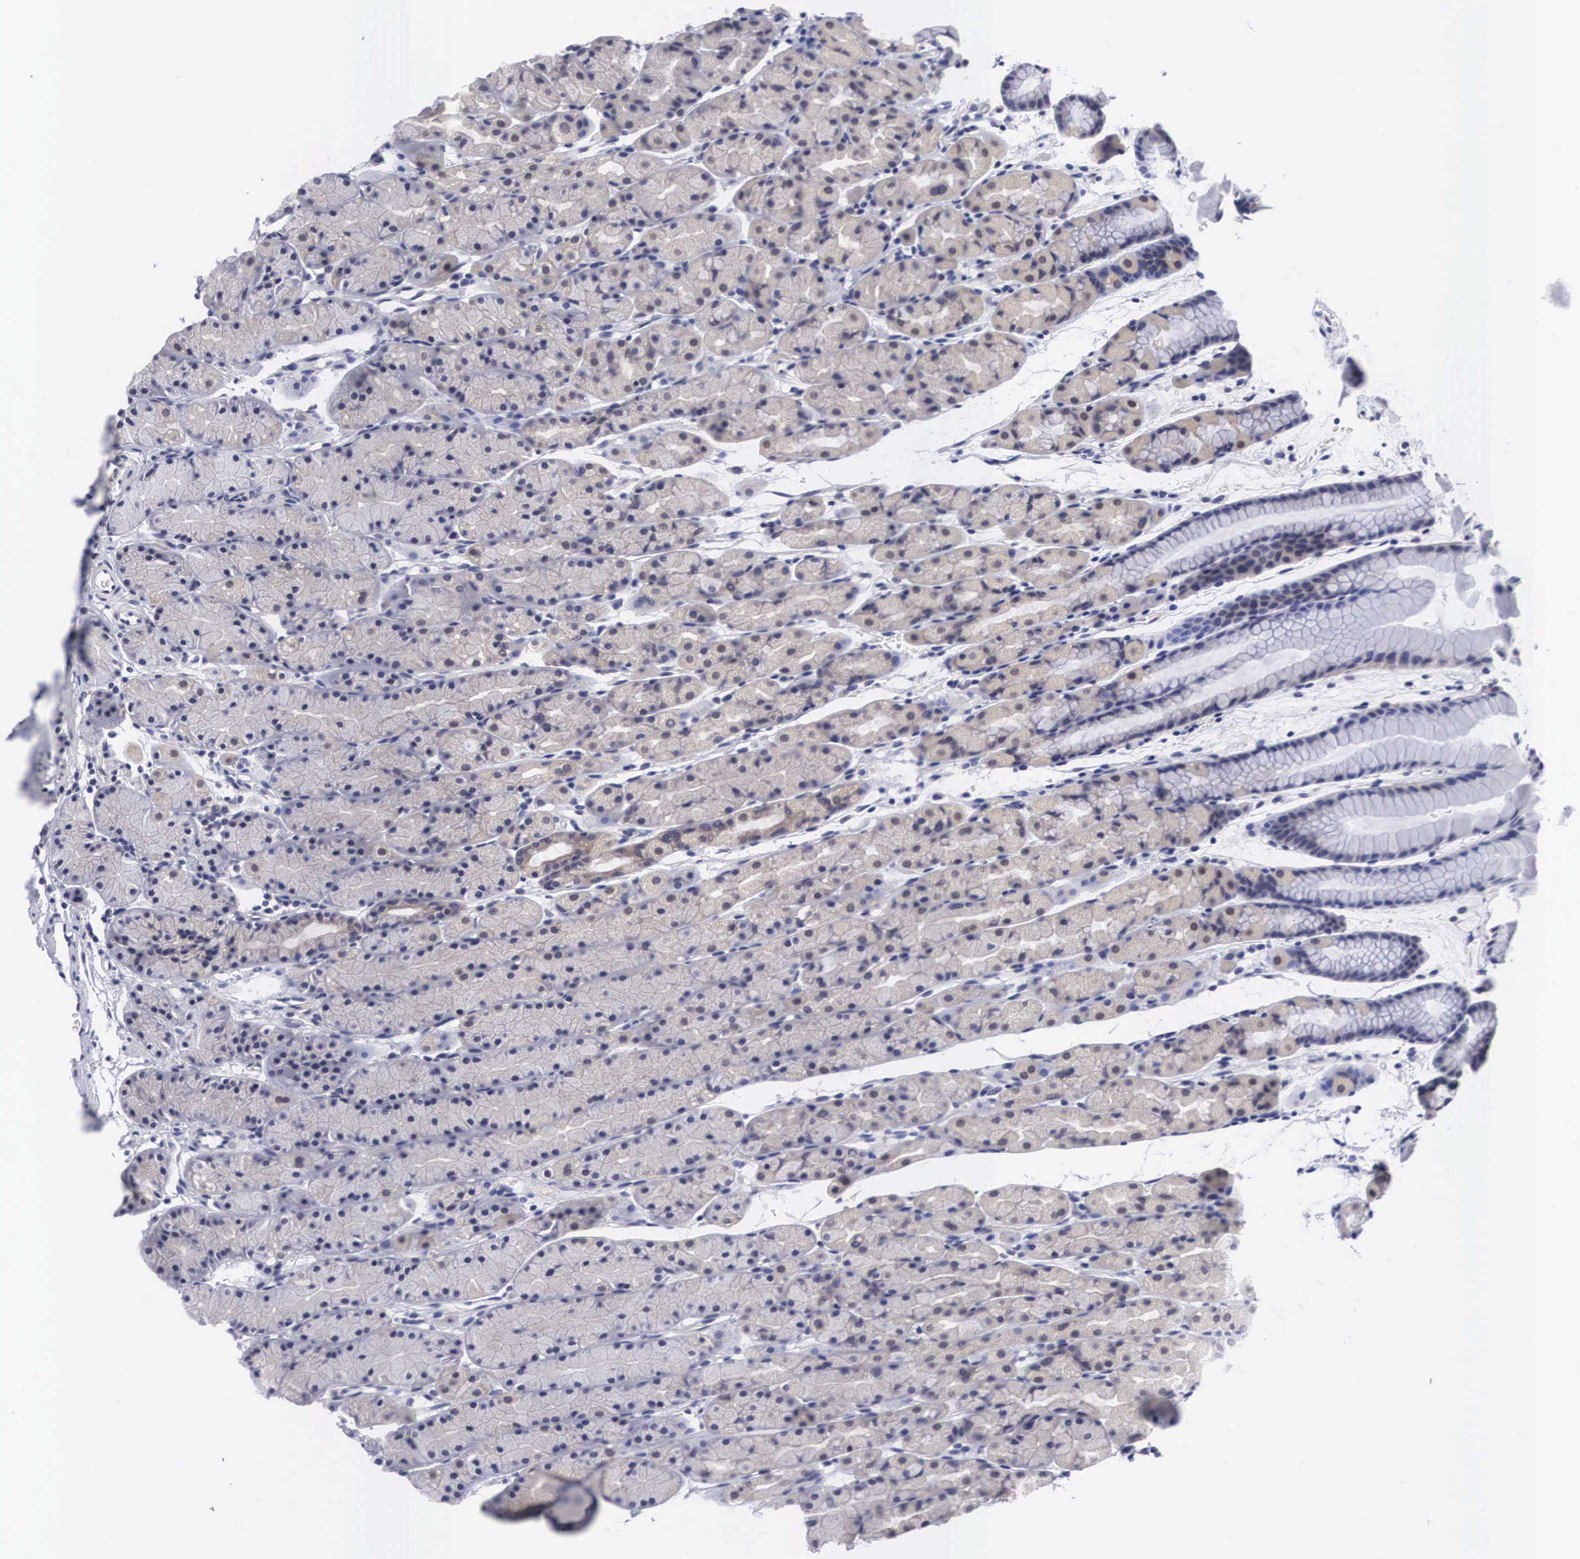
{"staining": {"intensity": "weak", "quantity": "25%-75%", "location": "cytoplasmic/membranous"}, "tissue": "stomach", "cell_type": "Glandular cells", "image_type": "normal", "snomed": [{"axis": "morphology", "description": "Normal tissue, NOS"}, {"axis": "topography", "description": "Esophagus"}, {"axis": "topography", "description": "Stomach, upper"}], "caption": "Approximately 25%-75% of glandular cells in normal stomach demonstrate weak cytoplasmic/membranous protein expression as visualized by brown immunohistochemical staining.", "gene": "OTX2", "patient": {"sex": "male", "age": 47}}